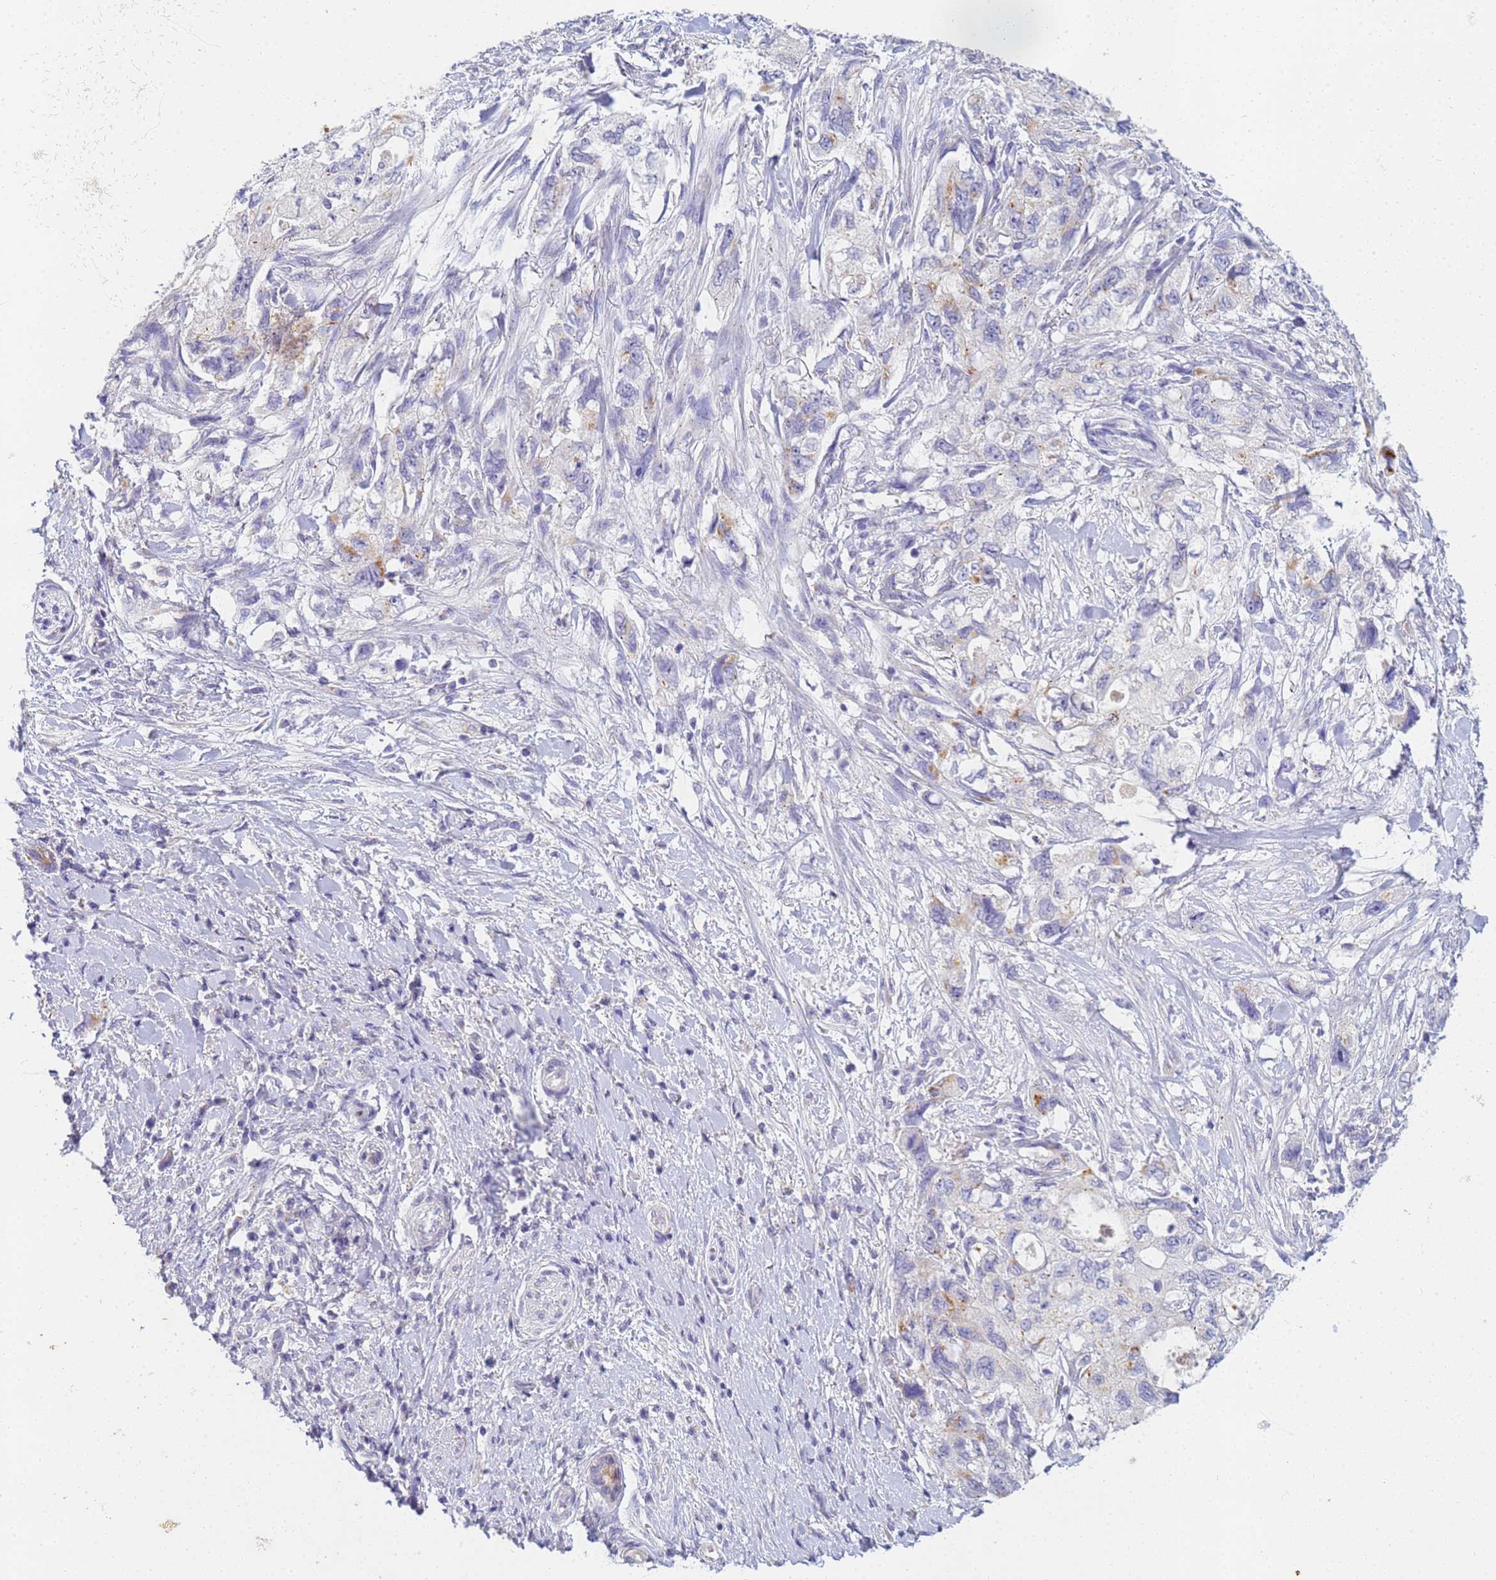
{"staining": {"intensity": "moderate", "quantity": "<25%", "location": "cytoplasmic/membranous"}, "tissue": "pancreatic cancer", "cell_type": "Tumor cells", "image_type": "cancer", "snomed": [{"axis": "morphology", "description": "Adenocarcinoma, NOS"}, {"axis": "topography", "description": "Pancreas"}], "caption": "Immunohistochemical staining of pancreatic cancer shows low levels of moderate cytoplasmic/membranous staining in approximately <25% of tumor cells. (Brightfield microscopy of DAB IHC at high magnification).", "gene": "B3GNT8", "patient": {"sex": "female", "age": 73}}